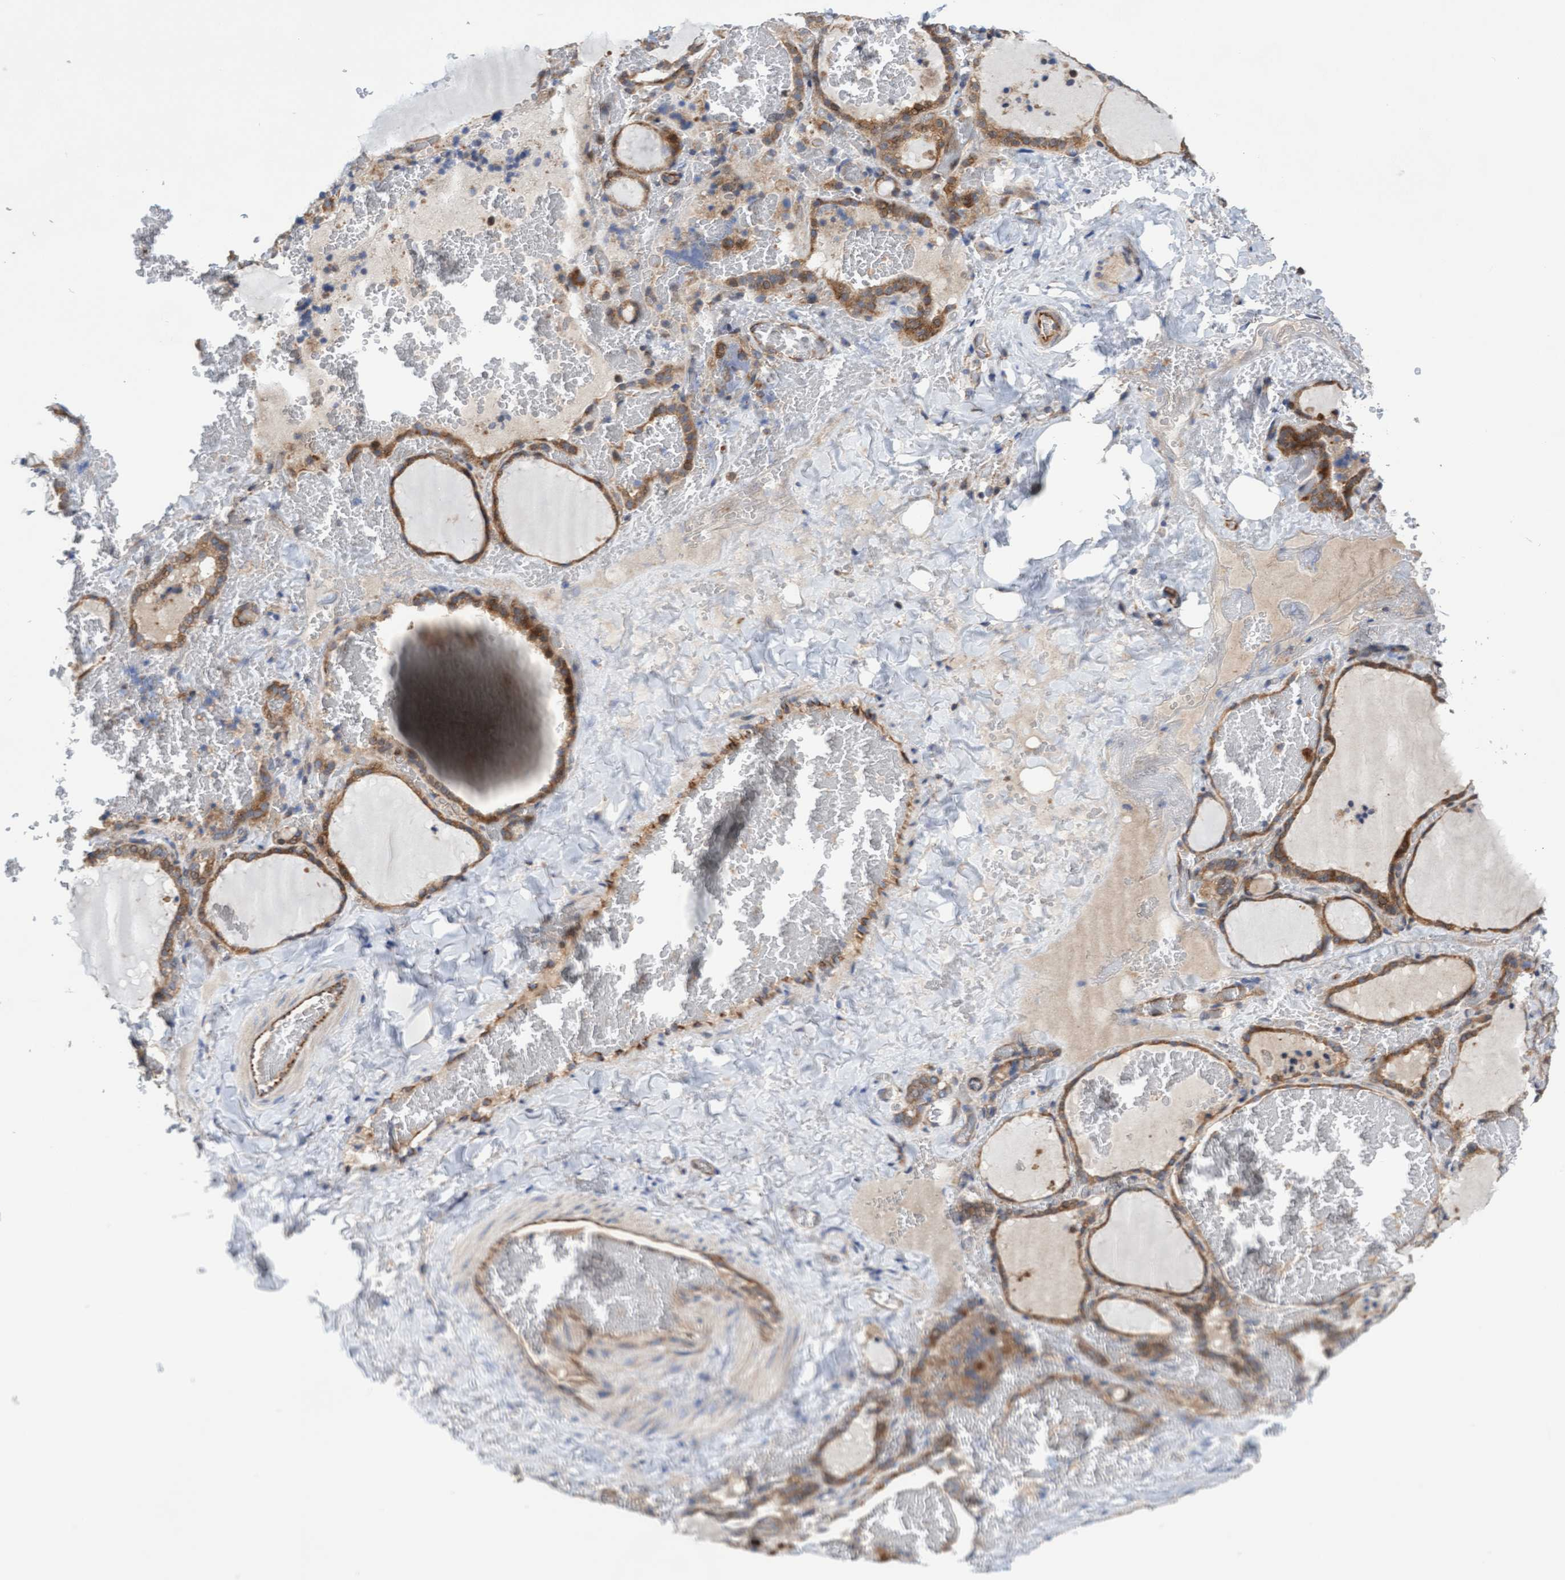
{"staining": {"intensity": "moderate", "quantity": ">75%", "location": "cytoplasmic/membranous"}, "tissue": "thyroid gland", "cell_type": "Glandular cells", "image_type": "normal", "snomed": [{"axis": "morphology", "description": "Normal tissue, NOS"}, {"axis": "topography", "description": "Thyroid gland"}], "caption": "Immunohistochemistry (IHC) of unremarkable thyroid gland shows medium levels of moderate cytoplasmic/membranous expression in about >75% of glandular cells. Nuclei are stained in blue.", "gene": "ITFG1", "patient": {"sex": "female", "age": 22}}